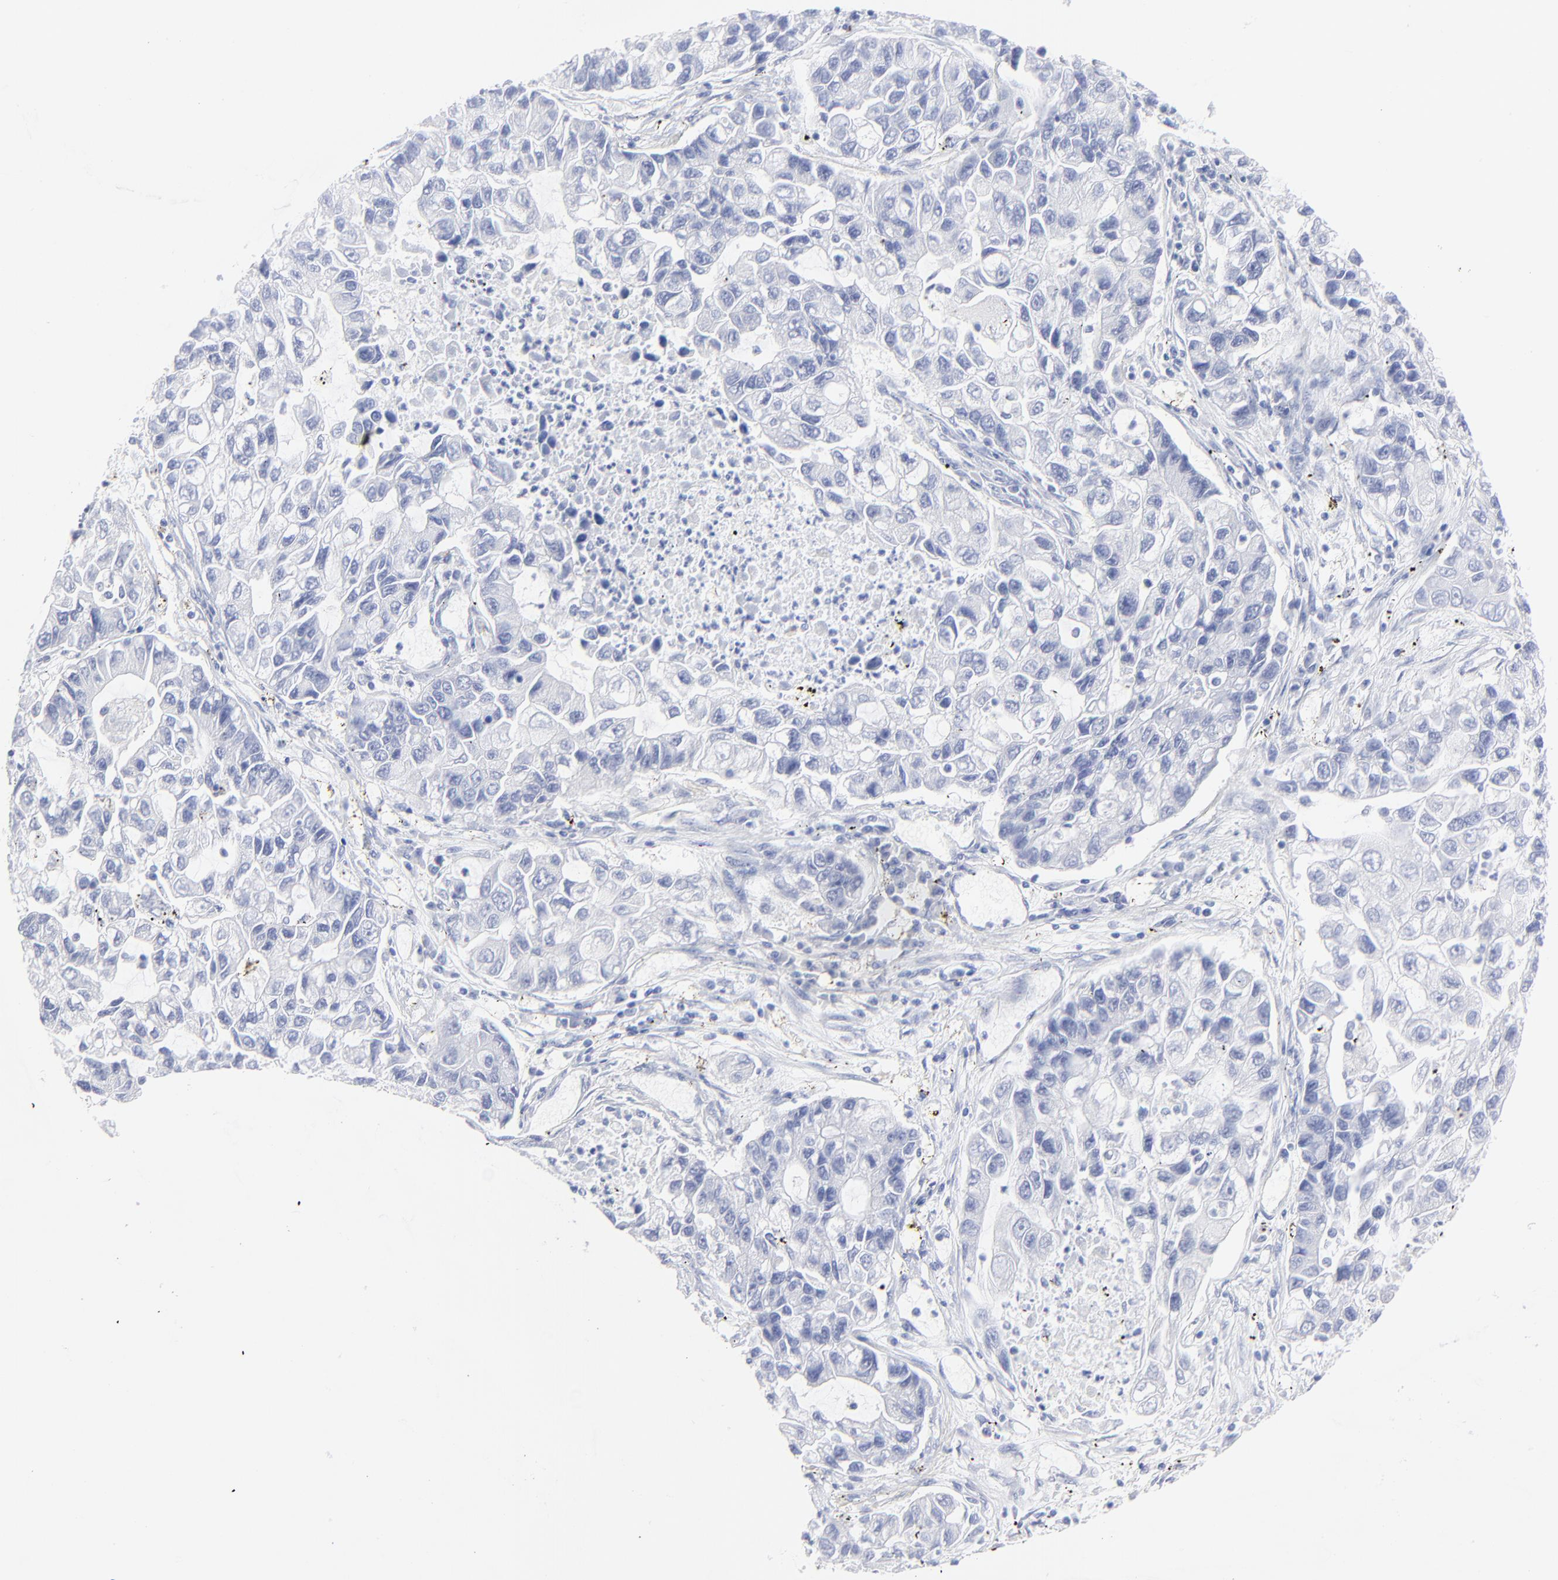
{"staining": {"intensity": "negative", "quantity": "none", "location": "none"}, "tissue": "lung cancer", "cell_type": "Tumor cells", "image_type": "cancer", "snomed": [{"axis": "morphology", "description": "Adenocarcinoma, NOS"}, {"axis": "topography", "description": "Lung"}], "caption": "High magnification brightfield microscopy of adenocarcinoma (lung) stained with DAB (brown) and counterstained with hematoxylin (blue): tumor cells show no significant expression. The staining was performed using DAB (3,3'-diaminobenzidine) to visualize the protein expression in brown, while the nuclei were stained in blue with hematoxylin (Magnification: 20x).", "gene": "PSD3", "patient": {"sex": "female", "age": 51}}